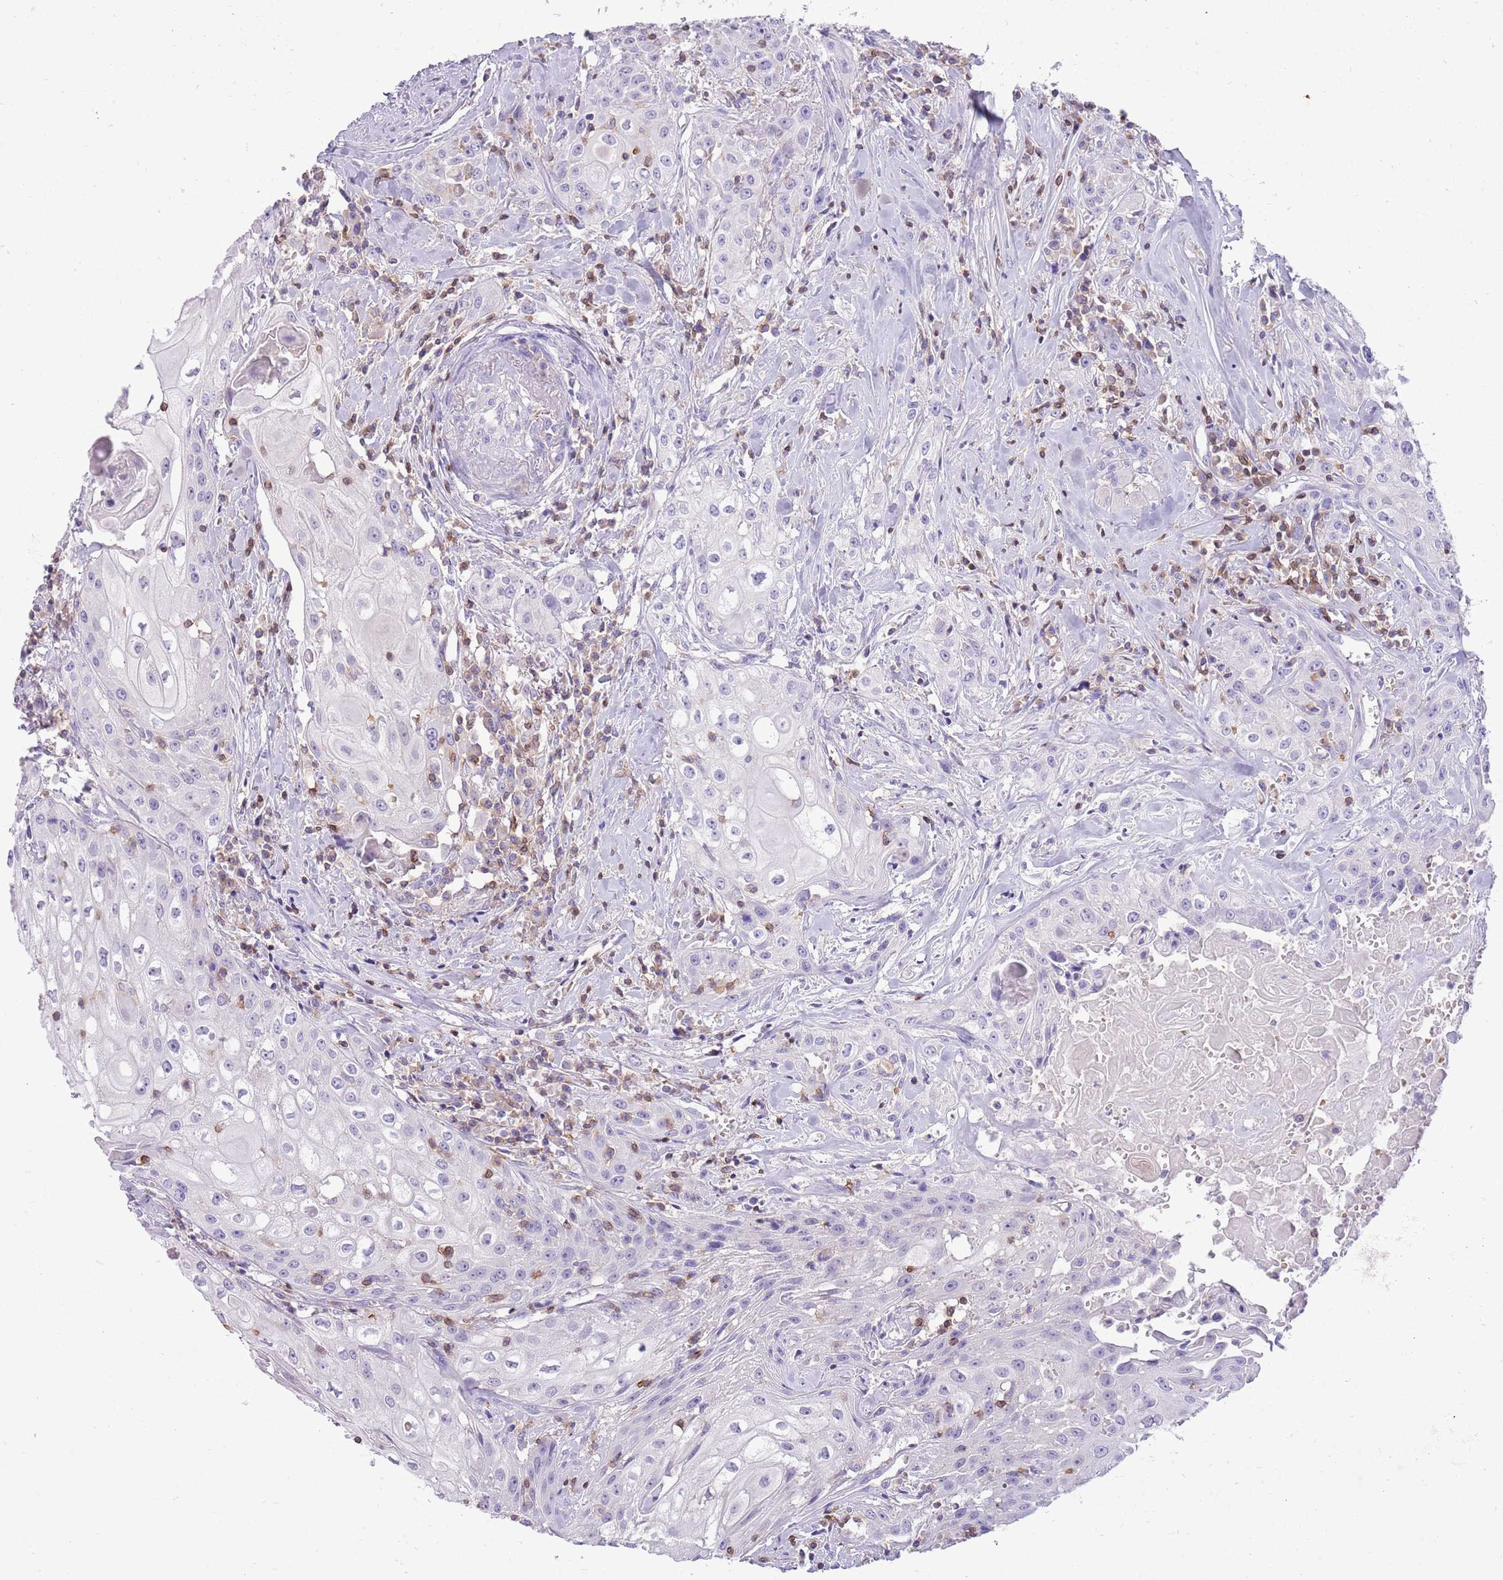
{"staining": {"intensity": "negative", "quantity": "none", "location": "none"}, "tissue": "head and neck cancer", "cell_type": "Tumor cells", "image_type": "cancer", "snomed": [{"axis": "morphology", "description": "Squamous cell carcinoma, NOS"}, {"axis": "topography", "description": "Oral tissue"}, {"axis": "topography", "description": "Head-Neck"}], "caption": "Squamous cell carcinoma (head and neck) was stained to show a protein in brown. There is no significant staining in tumor cells.", "gene": "OR4Q3", "patient": {"sex": "female", "age": 82}}